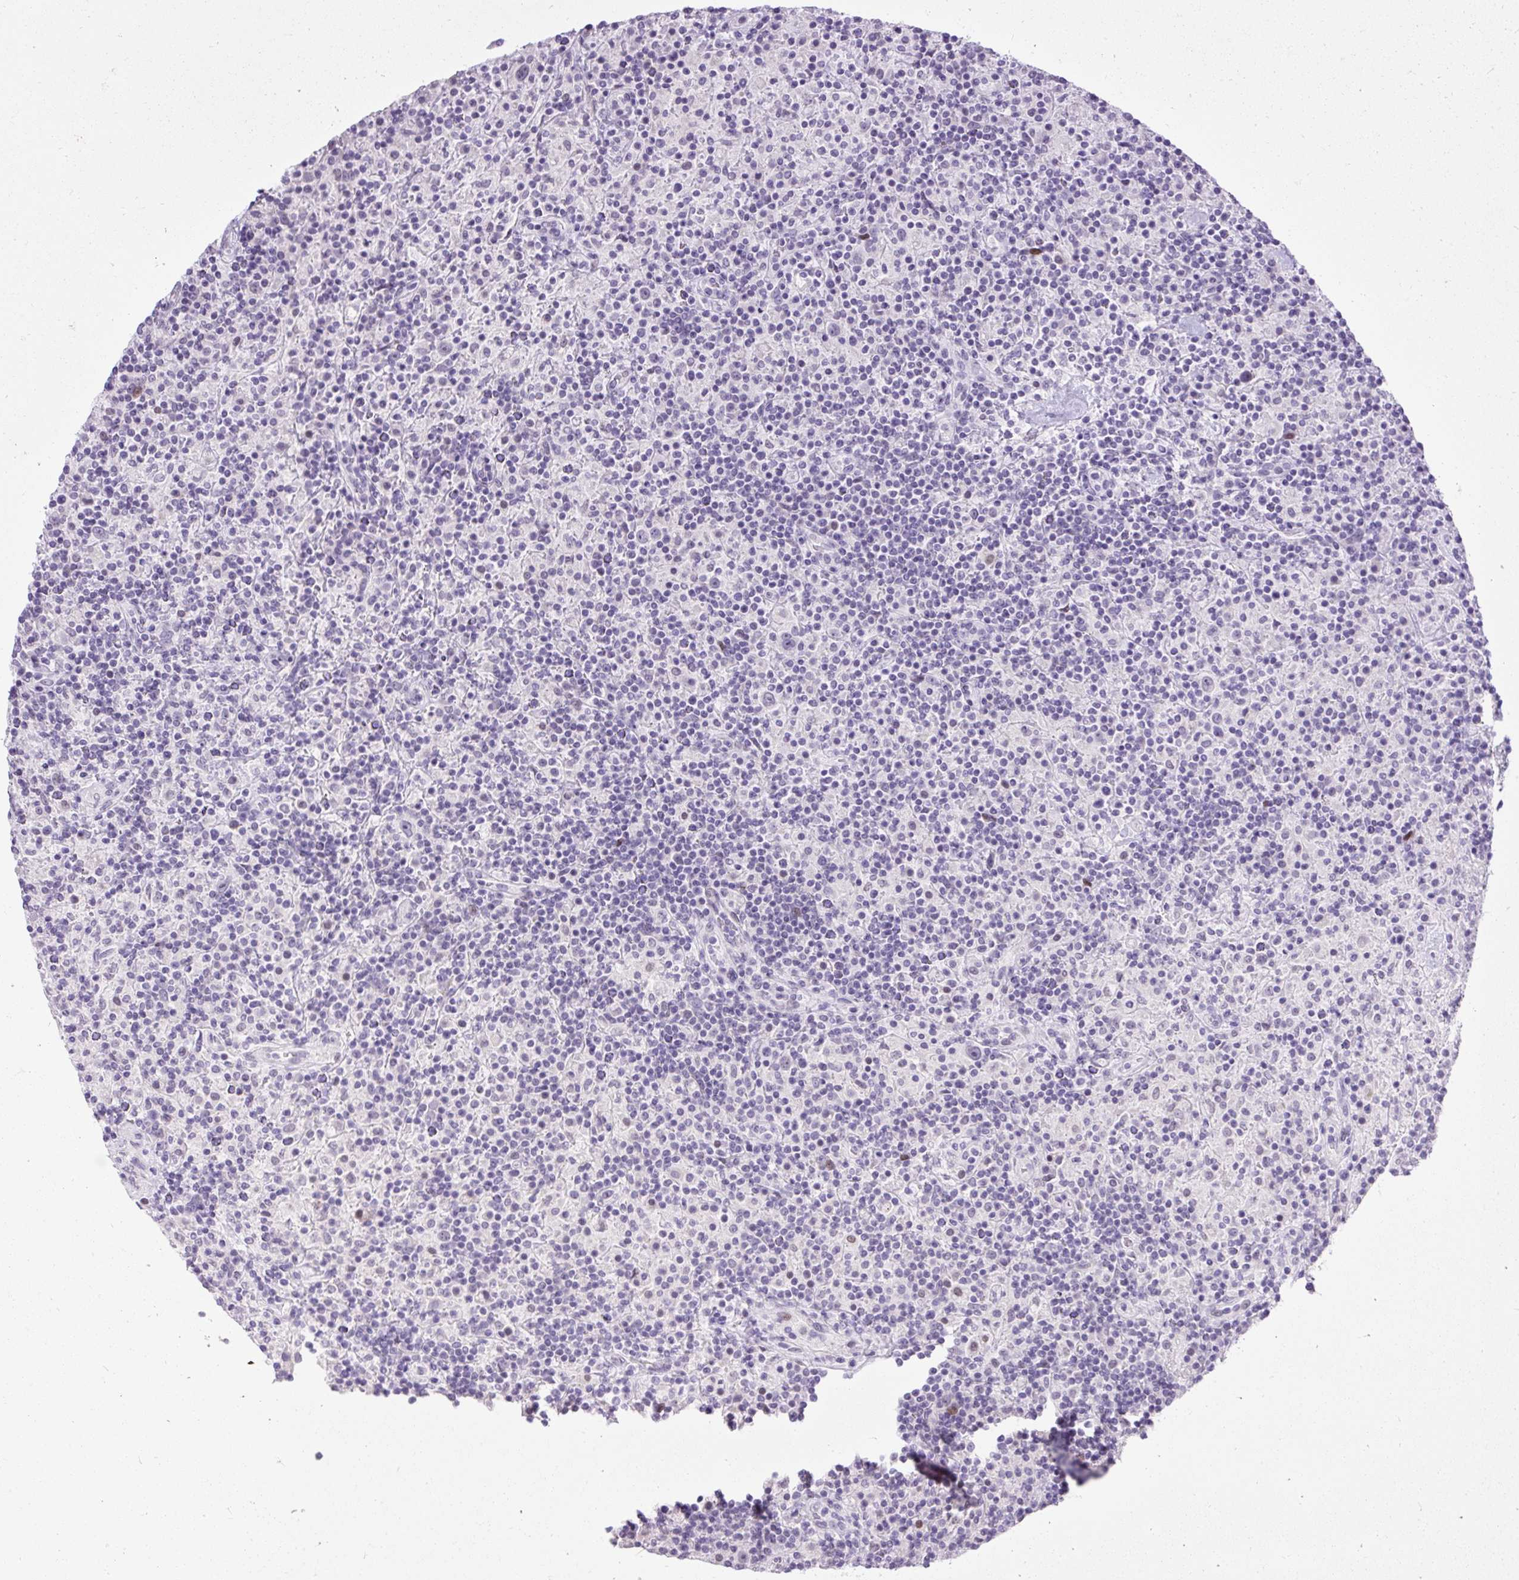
{"staining": {"intensity": "negative", "quantity": "none", "location": "none"}, "tissue": "lymphoma", "cell_type": "Tumor cells", "image_type": "cancer", "snomed": [{"axis": "morphology", "description": "Hodgkin's disease, NOS"}, {"axis": "topography", "description": "Lymph node"}], "caption": "A photomicrograph of human Hodgkin's disease is negative for staining in tumor cells.", "gene": "WNT10B", "patient": {"sex": "male", "age": 70}}